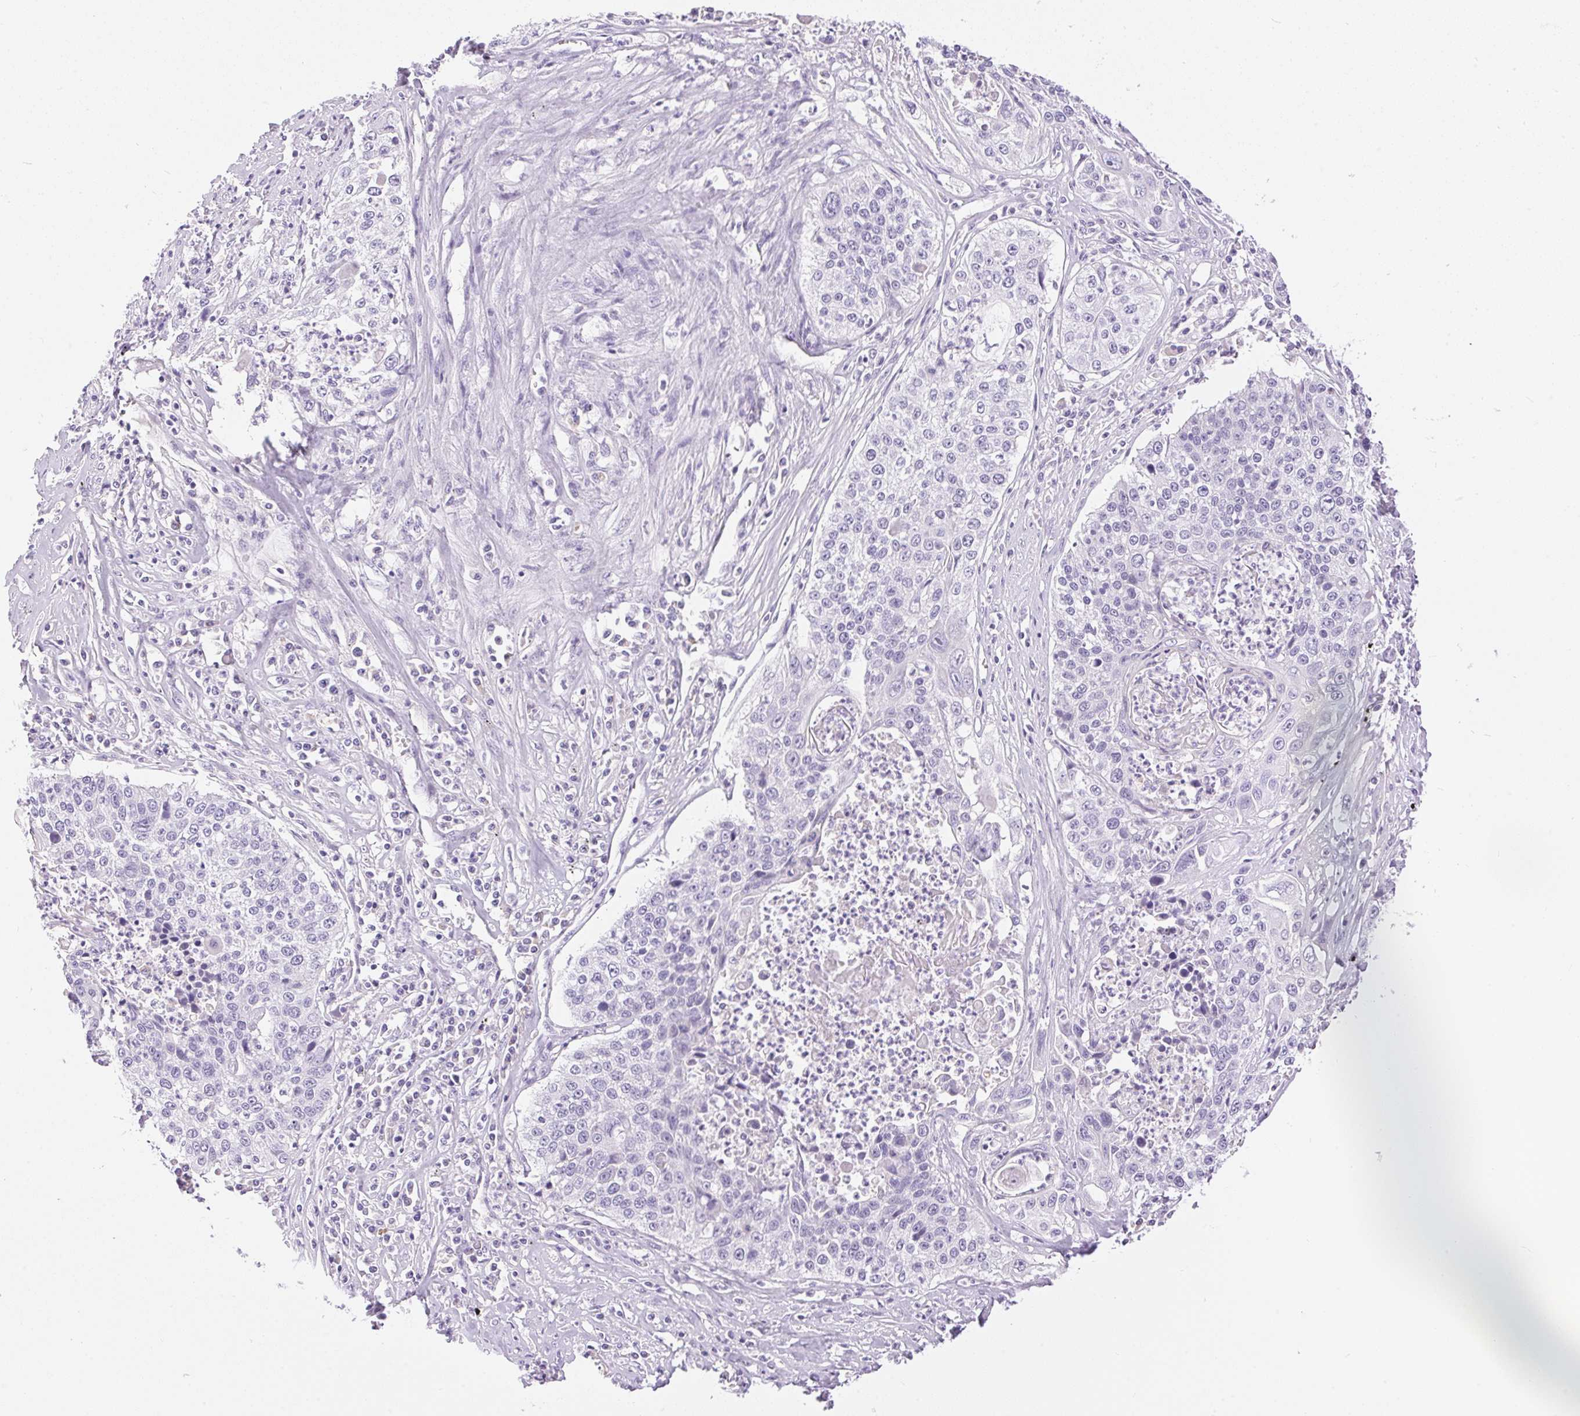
{"staining": {"intensity": "negative", "quantity": "none", "location": "none"}, "tissue": "lung cancer", "cell_type": "Tumor cells", "image_type": "cancer", "snomed": [{"axis": "morphology", "description": "Squamous cell carcinoma, NOS"}, {"axis": "morphology", "description": "Squamous cell carcinoma, metastatic, NOS"}, {"axis": "topography", "description": "Lung"}, {"axis": "topography", "description": "Pleura, NOS"}], "caption": "Human lung cancer (squamous cell carcinoma) stained for a protein using IHC demonstrates no expression in tumor cells.", "gene": "PNLIPRP3", "patient": {"sex": "male", "age": 72}}